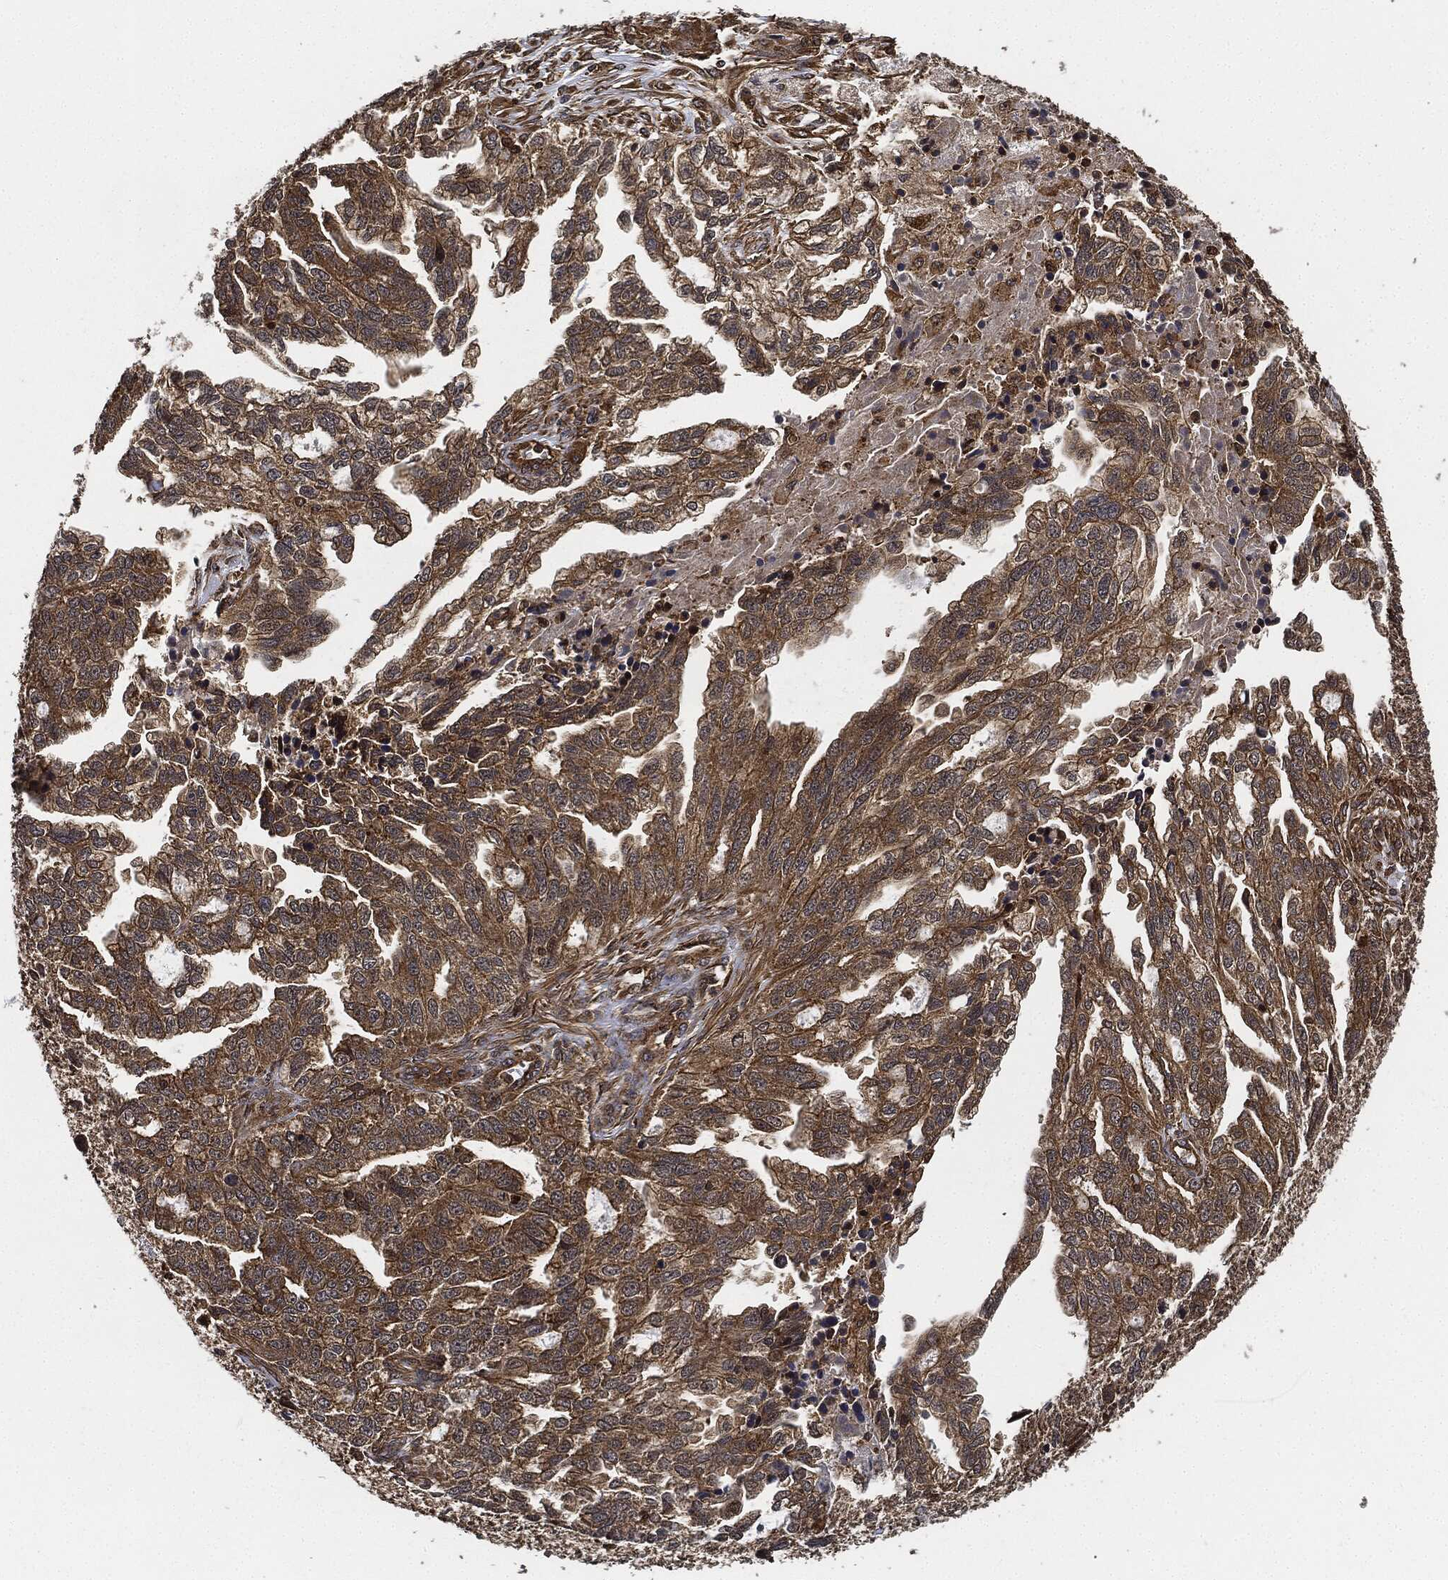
{"staining": {"intensity": "strong", "quantity": ">75%", "location": "cytoplasmic/membranous"}, "tissue": "ovarian cancer", "cell_type": "Tumor cells", "image_type": "cancer", "snomed": [{"axis": "morphology", "description": "Cystadenocarcinoma, serous, NOS"}, {"axis": "topography", "description": "Ovary"}], "caption": "Brown immunohistochemical staining in human ovarian cancer exhibits strong cytoplasmic/membranous positivity in about >75% of tumor cells.", "gene": "CEP290", "patient": {"sex": "female", "age": 51}}